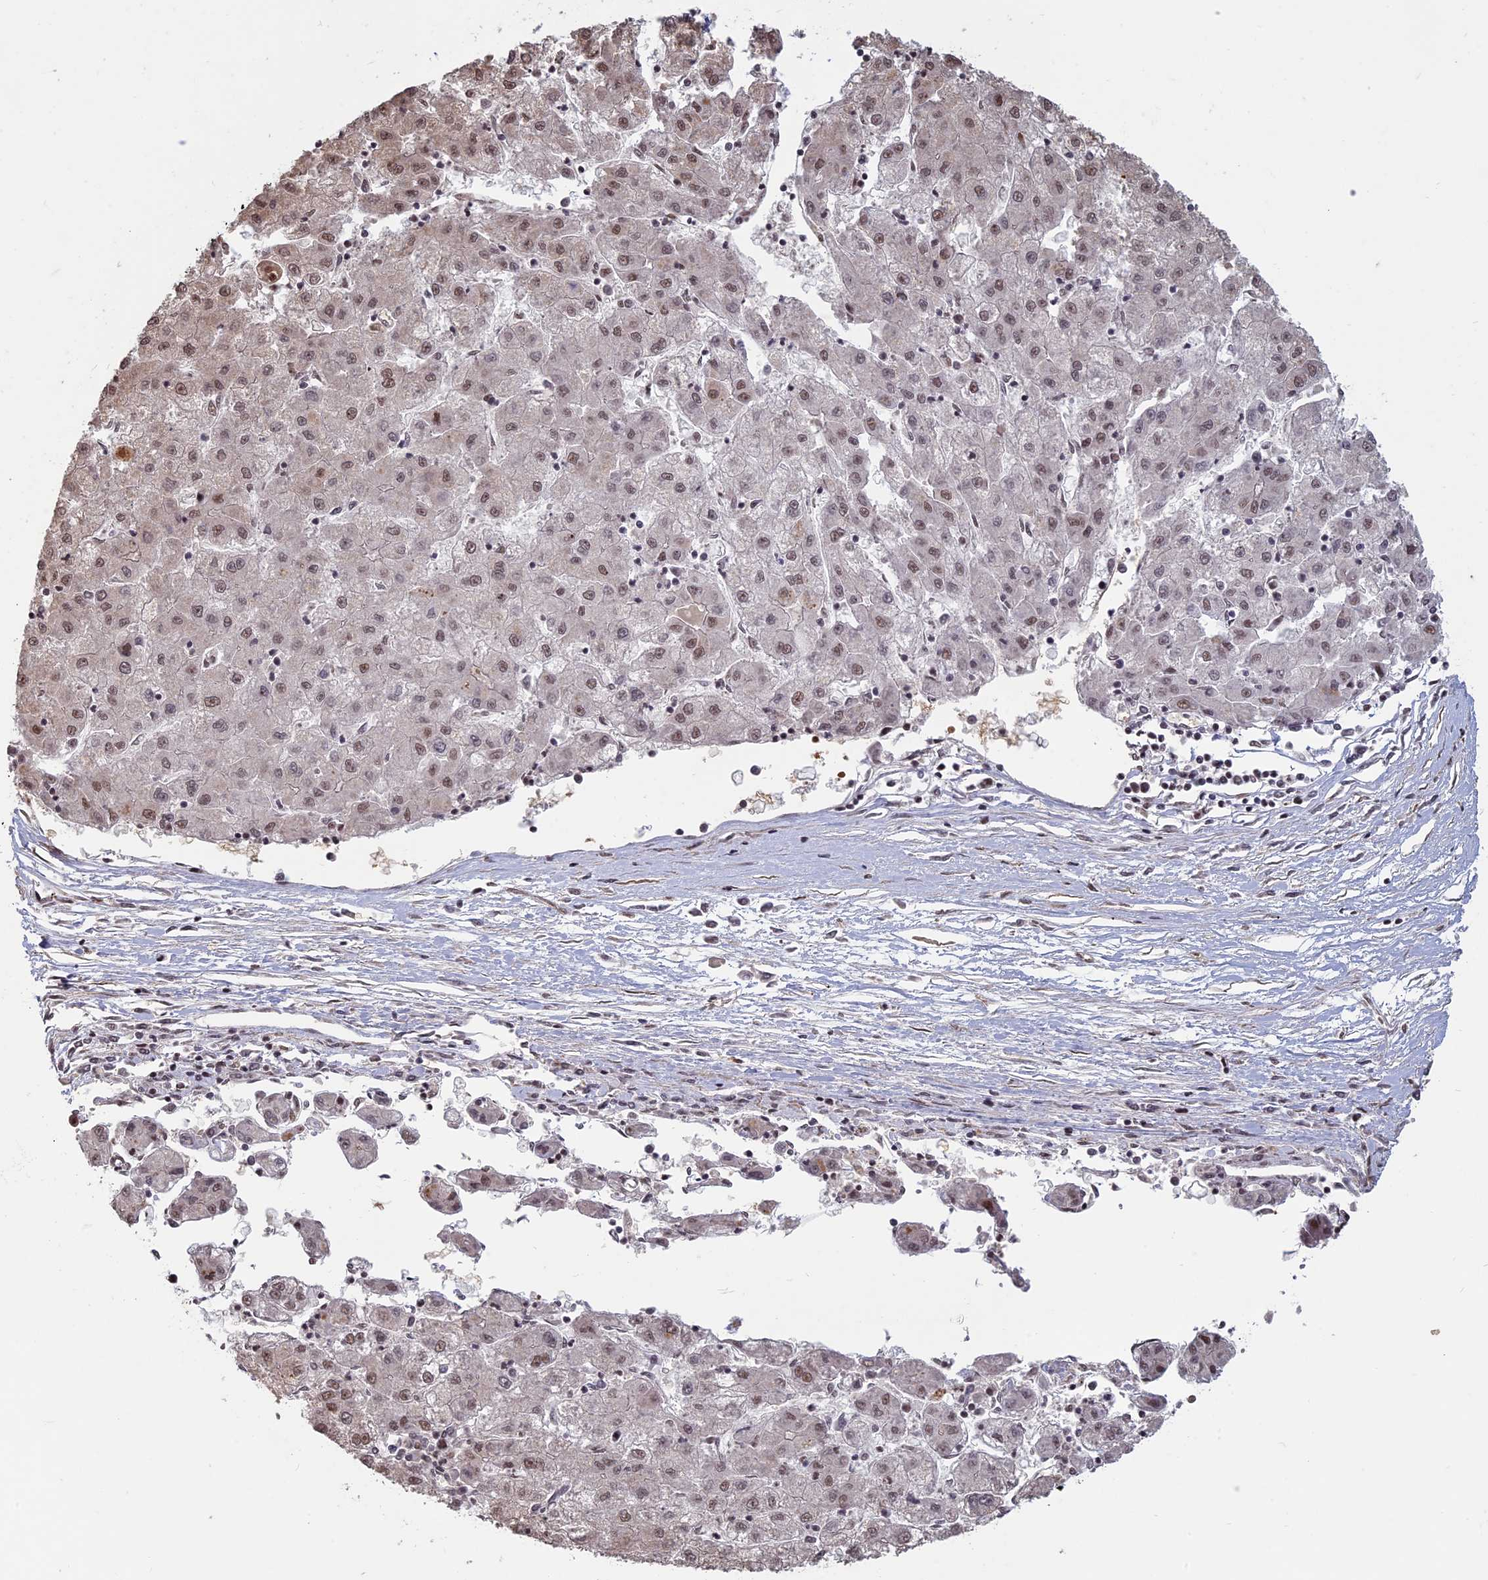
{"staining": {"intensity": "weak", "quantity": ">75%", "location": "nuclear"}, "tissue": "liver cancer", "cell_type": "Tumor cells", "image_type": "cancer", "snomed": [{"axis": "morphology", "description": "Carcinoma, Hepatocellular, NOS"}, {"axis": "topography", "description": "Liver"}], "caption": "Protein staining reveals weak nuclear positivity in approximately >75% of tumor cells in hepatocellular carcinoma (liver). The staining was performed using DAB (3,3'-diaminobenzidine), with brown indicating positive protein expression. Nuclei are stained blue with hematoxylin.", "gene": "MFAP1", "patient": {"sex": "male", "age": 72}}